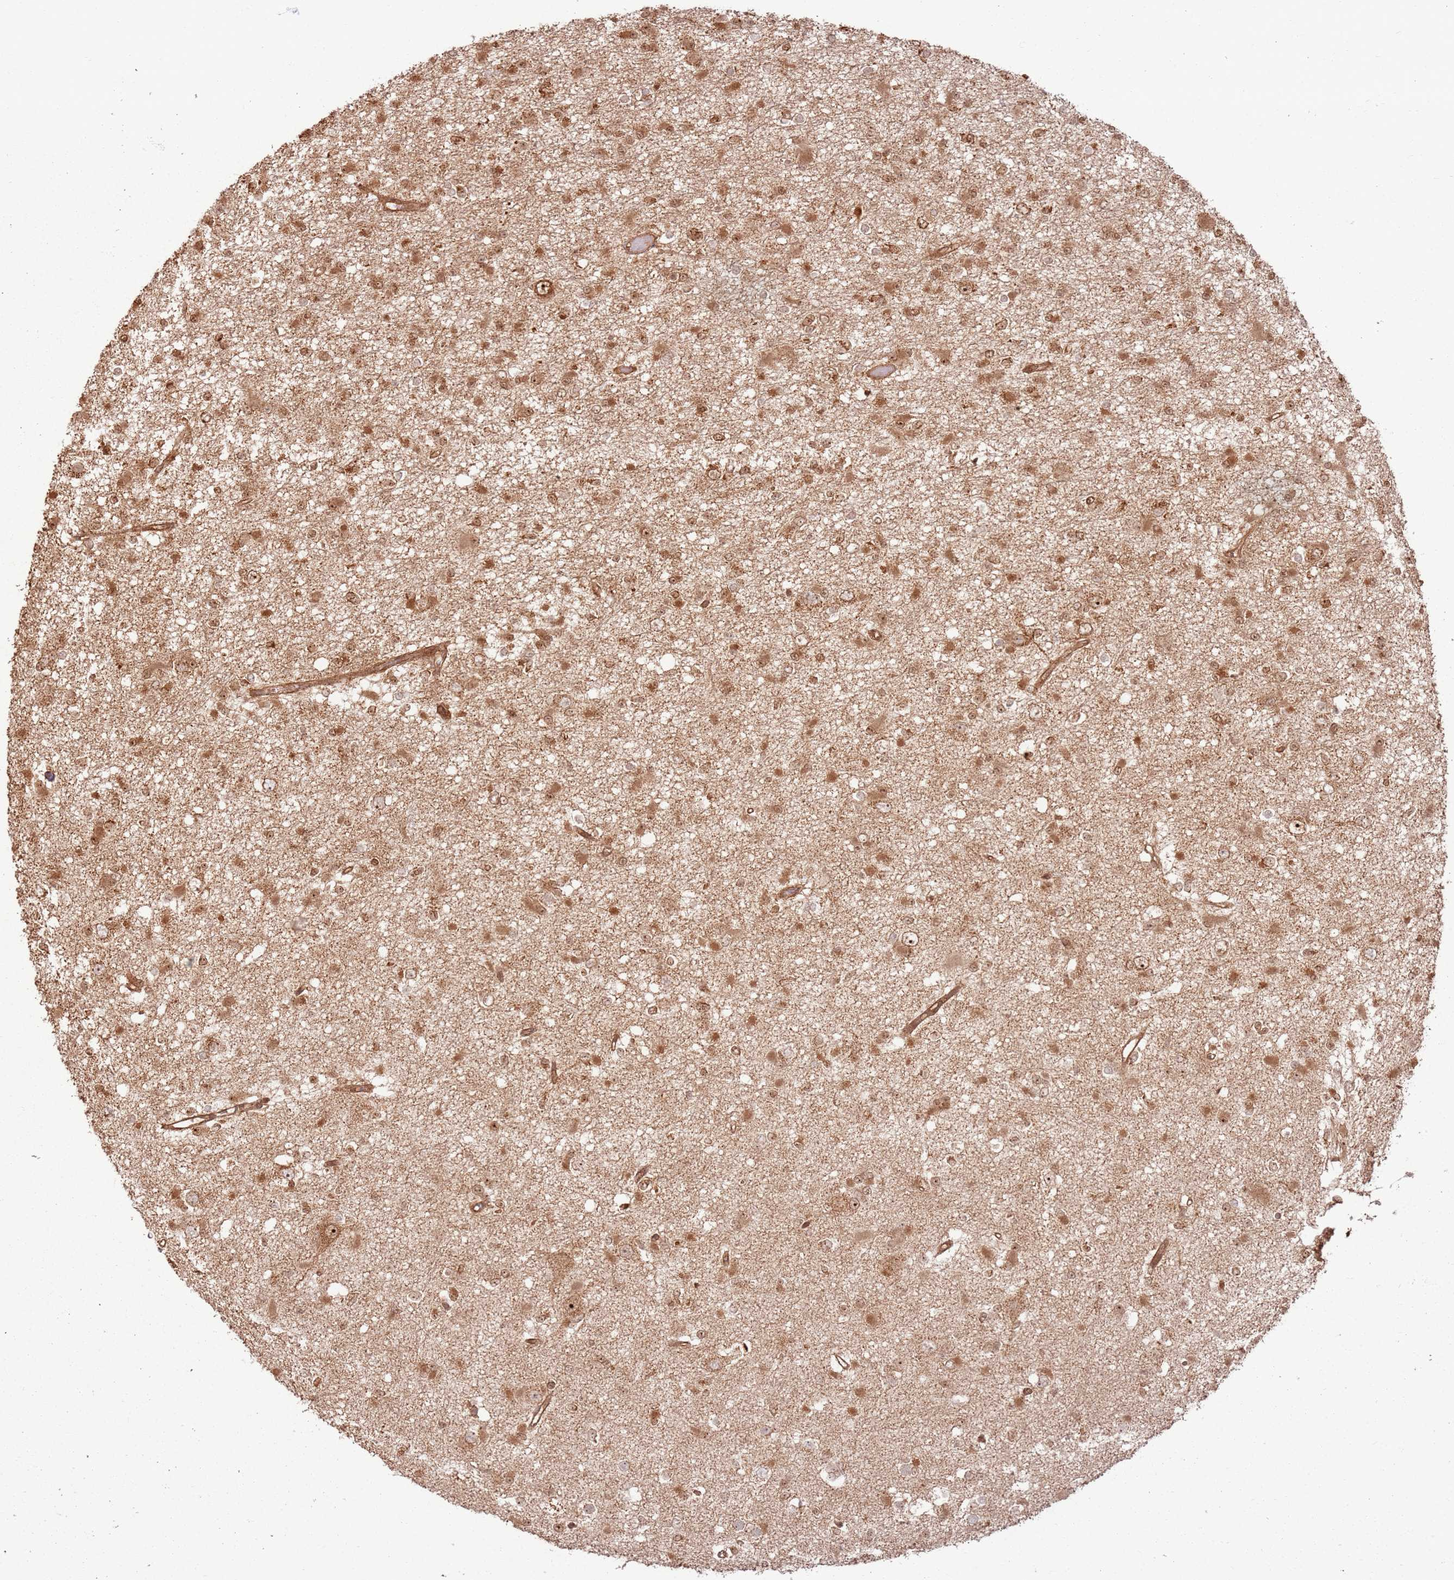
{"staining": {"intensity": "moderate", "quantity": "25%-75%", "location": "cytoplasmic/membranous,nuclear"}, "tissue": "glioma", "cell_type": "Tumor cells", "image_type": "cancer", "snomed": [{"axis": "morphology", "description": "Glioma, malignant, Low grade"}, {"axis": "topography", "description": "Brain"}], "caption": "This is a photomicrograph of immunohistochemistry (IHC) staining of glioma, which shows moderate positivity in the cytoplasmic/membranous and nuclear of tumor cells.", "gene": "TBC1D13", "patient": {"sex": "female", "age": 22}}